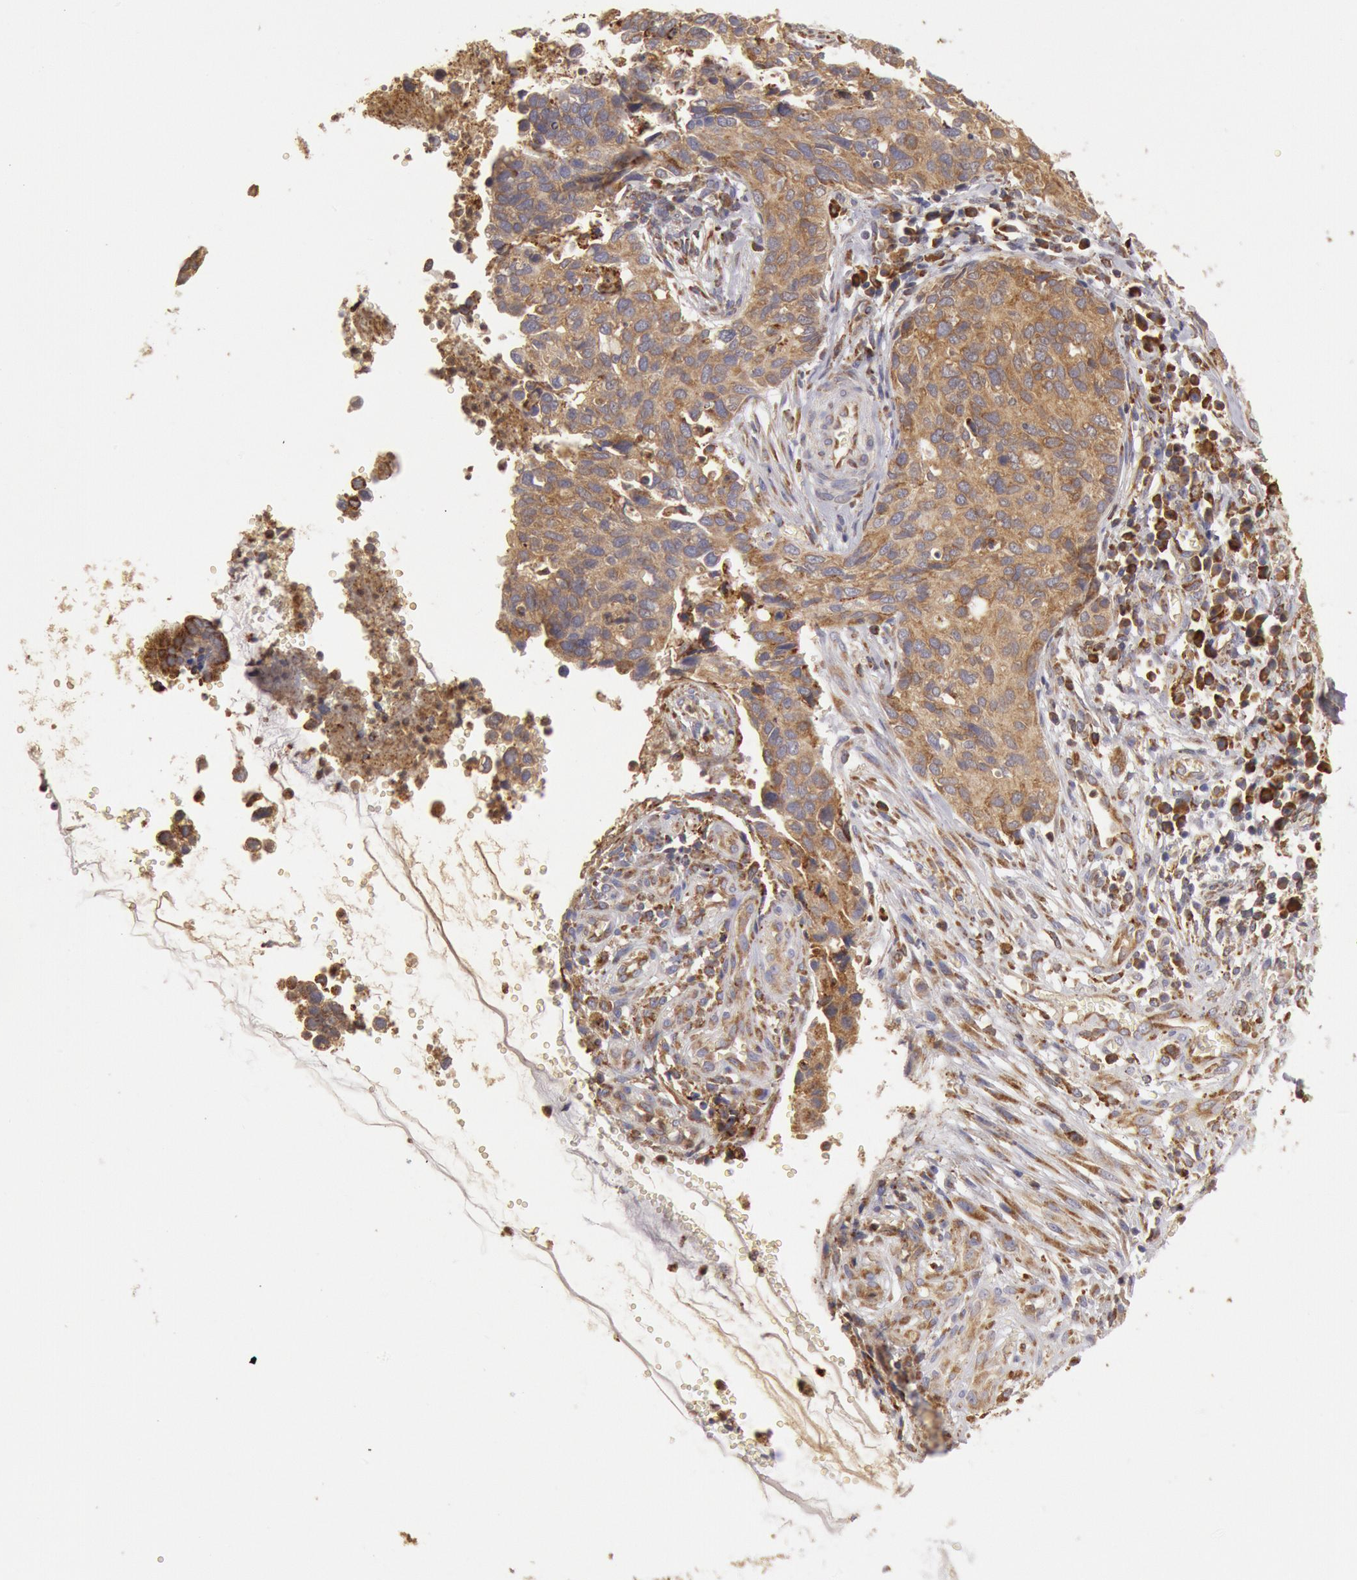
{"staining": {"intensity": "moderate", "quantity": ">75%", "location": "cytoplasmic/membranous"}, "tissue": "cervical cancer", "cell_type": "Tumor cells", "image_type": "cancer", "snomed": [{"axis": "morphology", "description": "Normal tissue, NOS"}, {"axis": "morphology", "description": "Squamous cell carcinoma, NOS"}, {"axis": "topography", "description": "Cervix"}], "caption": "Protein expression analysis of human cervical squamous cell carcinoma reveals moderate cytoplasmic/membranous positivity in approximately >75% of tumor cells. (IHC, brightfield microscopy, high magnification).", "gene": "ERP44", "patient": {"sex": "female", "age": 45}}